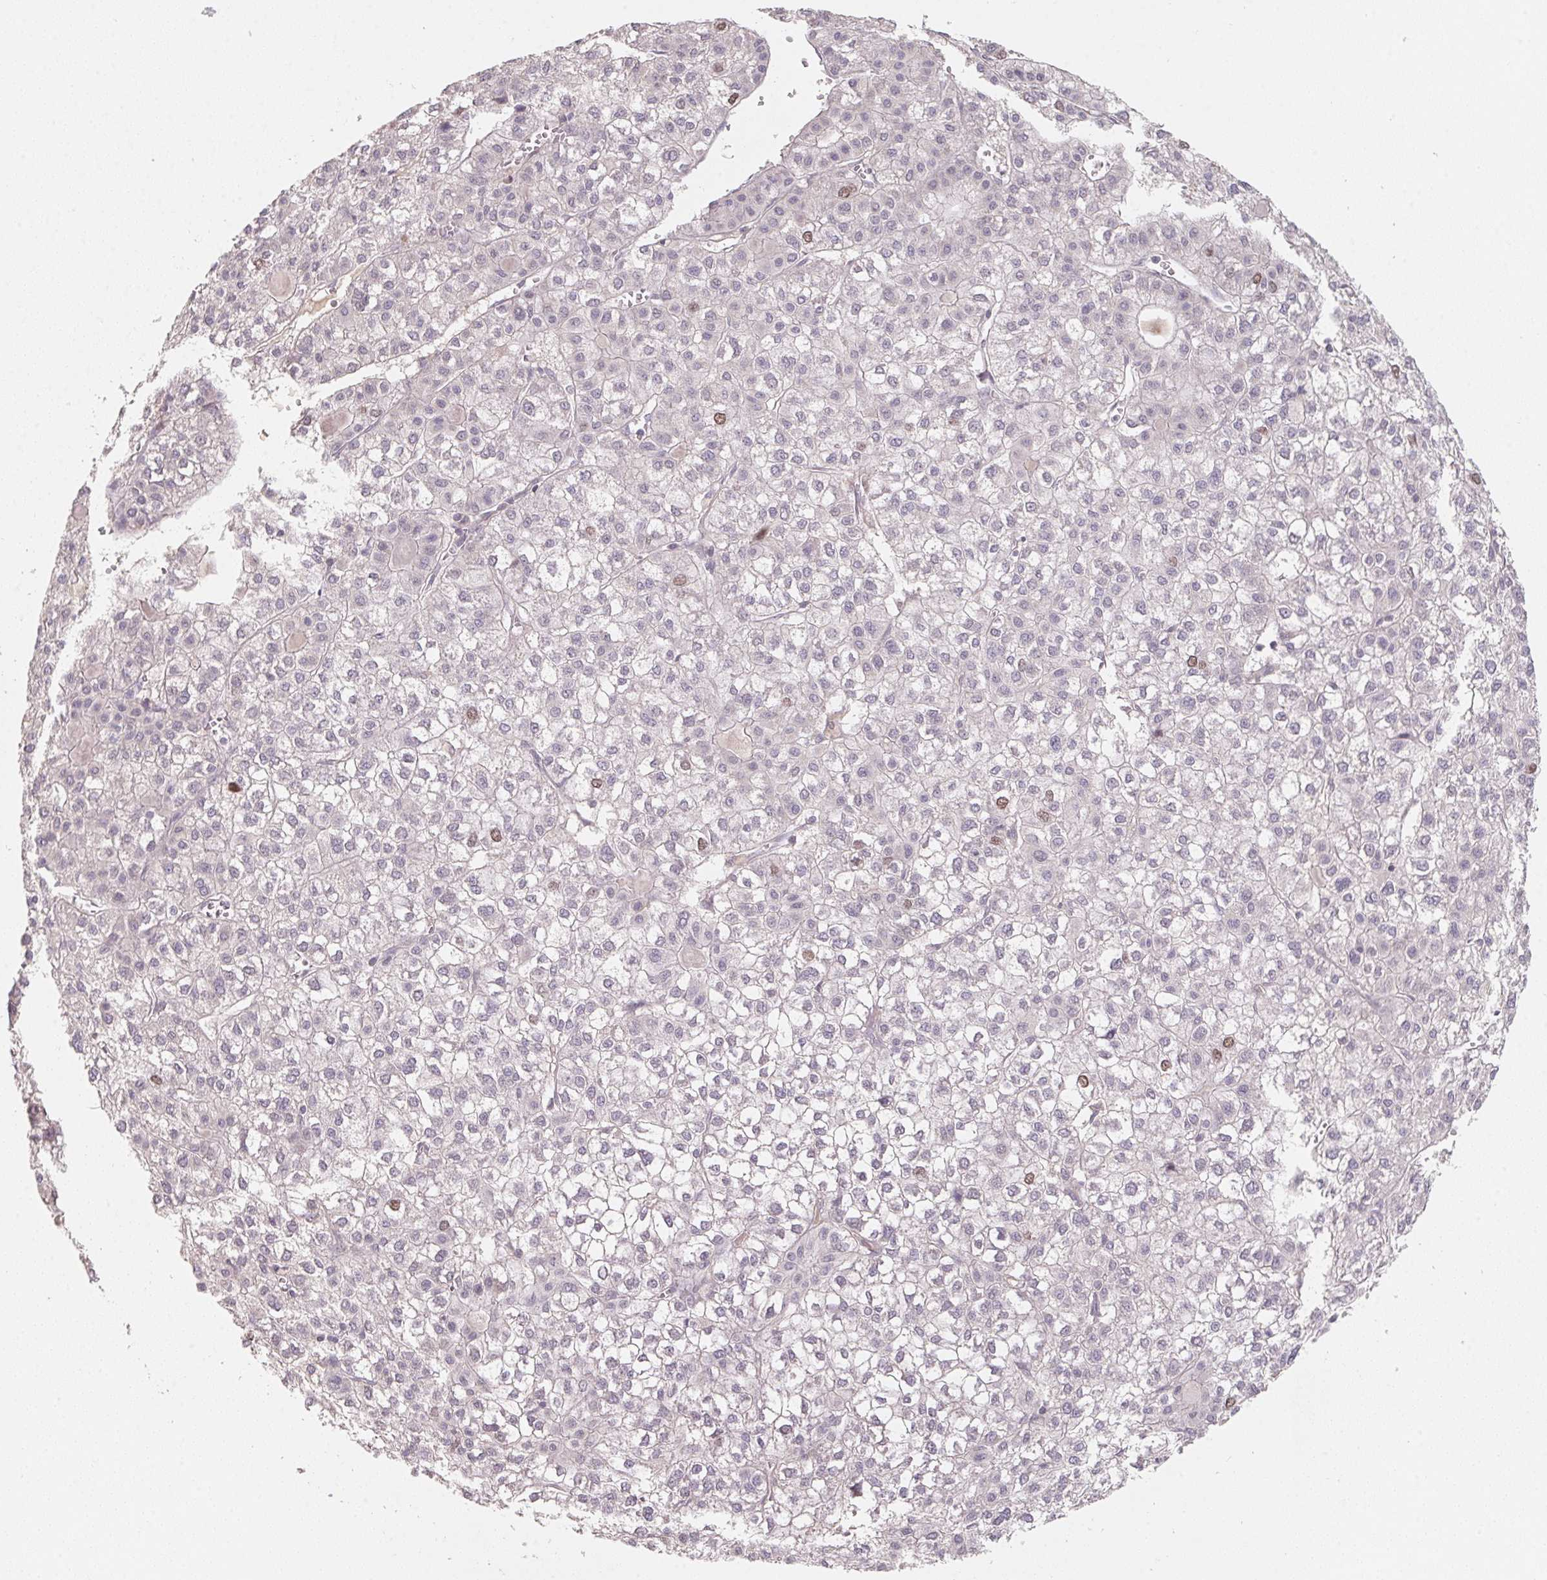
{"staining": {"intensity": "weak", "quantity": "<25%", "location": "nuclear"}, "tissue": "liver cancer", "cell_type": "Tumor cells", "image_type": "cancer", "snomed": [{"axis": "morphology", "description": "Carcinoma, Hepatocellular, NOS"}, {"axis": "topography", "description": "Liver"}], "caption": "IHC of human liver cancer demonstrates no staining in tumor cells.", "gene": "KIFC1", "patient": {"sex": "female", "age": 43}}